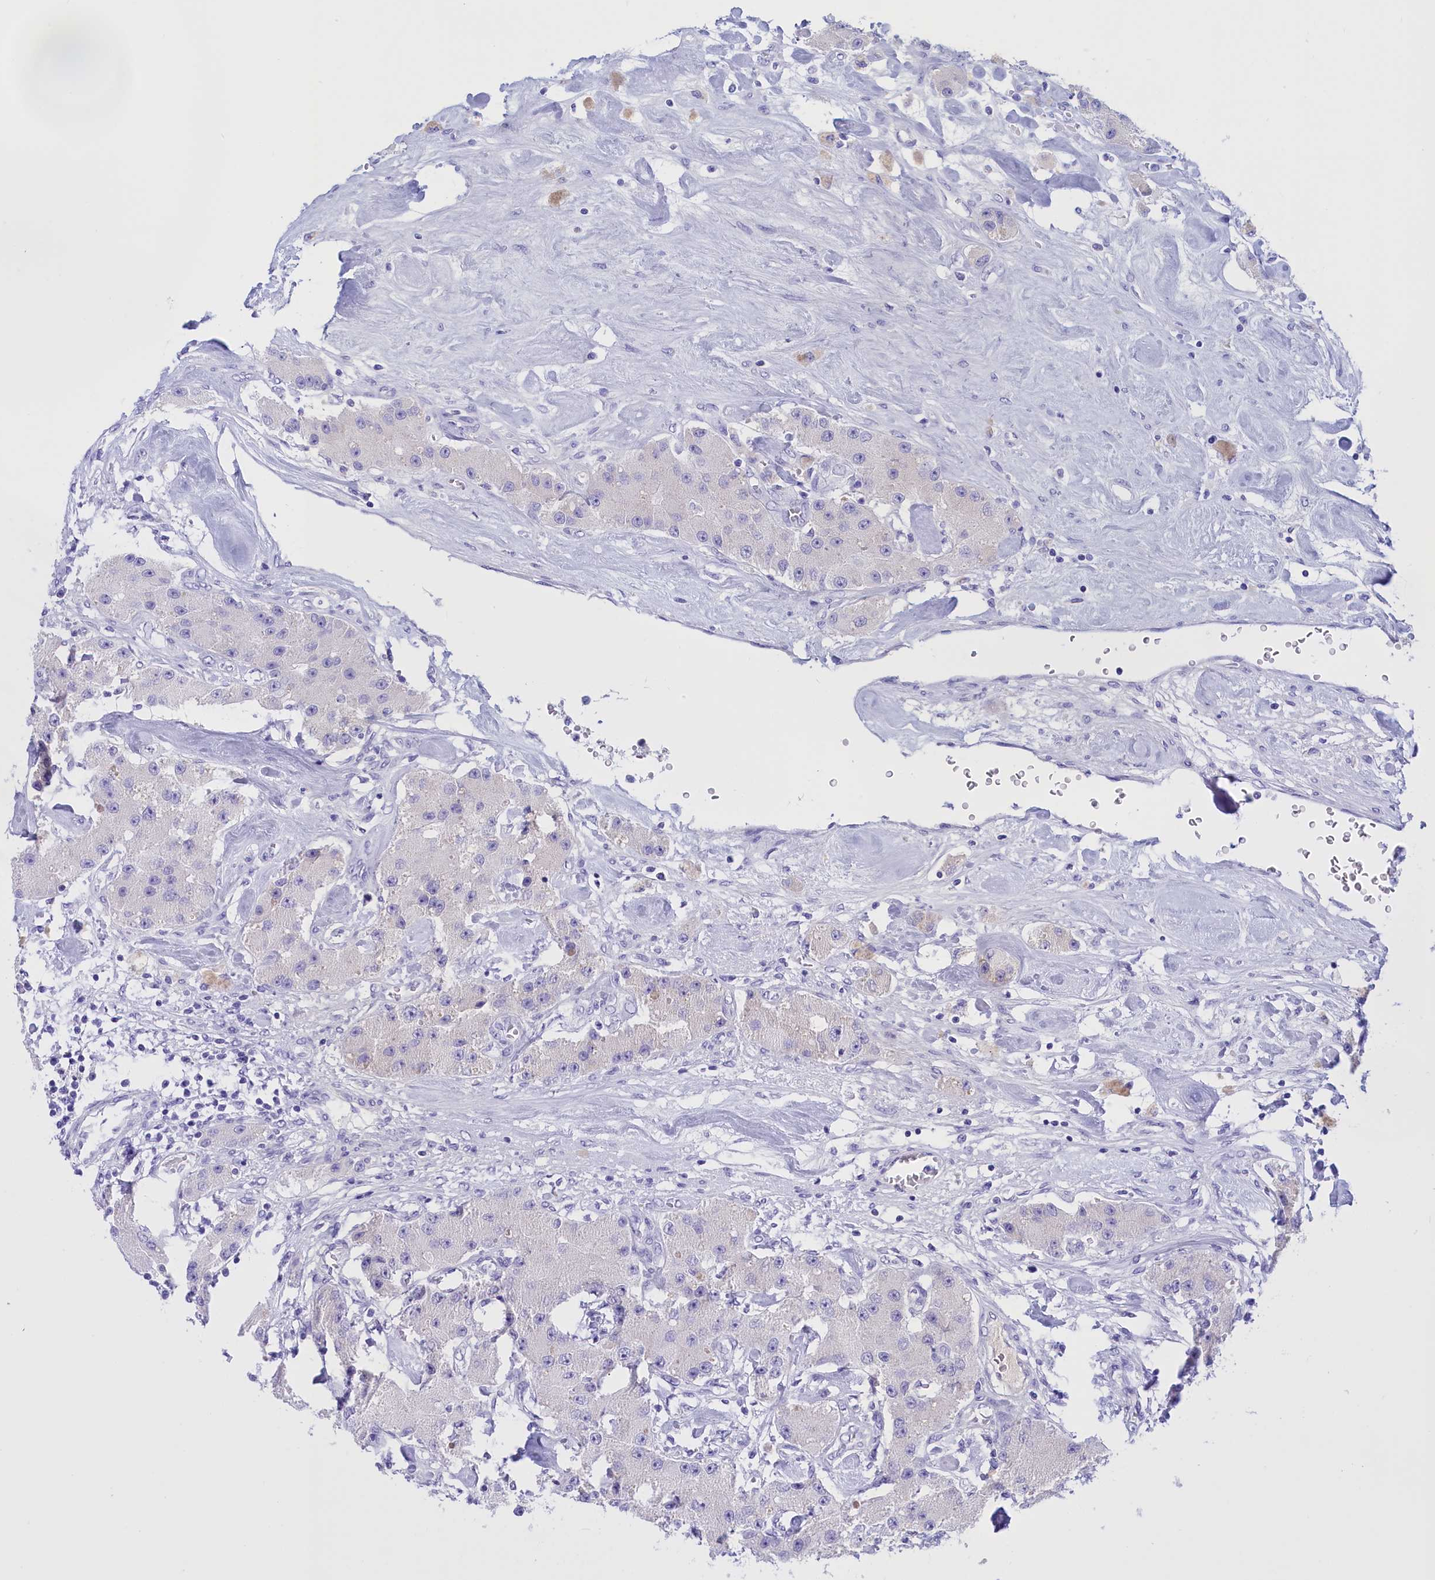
{"staining": {"intensity": "negative", "quantity": "none", "location": "none"}, "tissue": "carcinoid", "cell_type": "Tumor cells", "image_type": "cancer", "snomed": [{"axis": "morphology", "description": "Carcinoid, malignant, NOS"}, {"axis": "topography", "description": "Pancreas"}], "caption": "IHC image of neoplastic tissue: human malignant carcinoid stained with DAB (3,3'-diaminobenzidine) demonstrates no significant protein staining in tumor cells. The staining is performed using DAB brown chromogen with nuclei counter-stained in using hematoxylin.", "gene": "PROK2", "patient": {"sex": "male", "age": 41}}